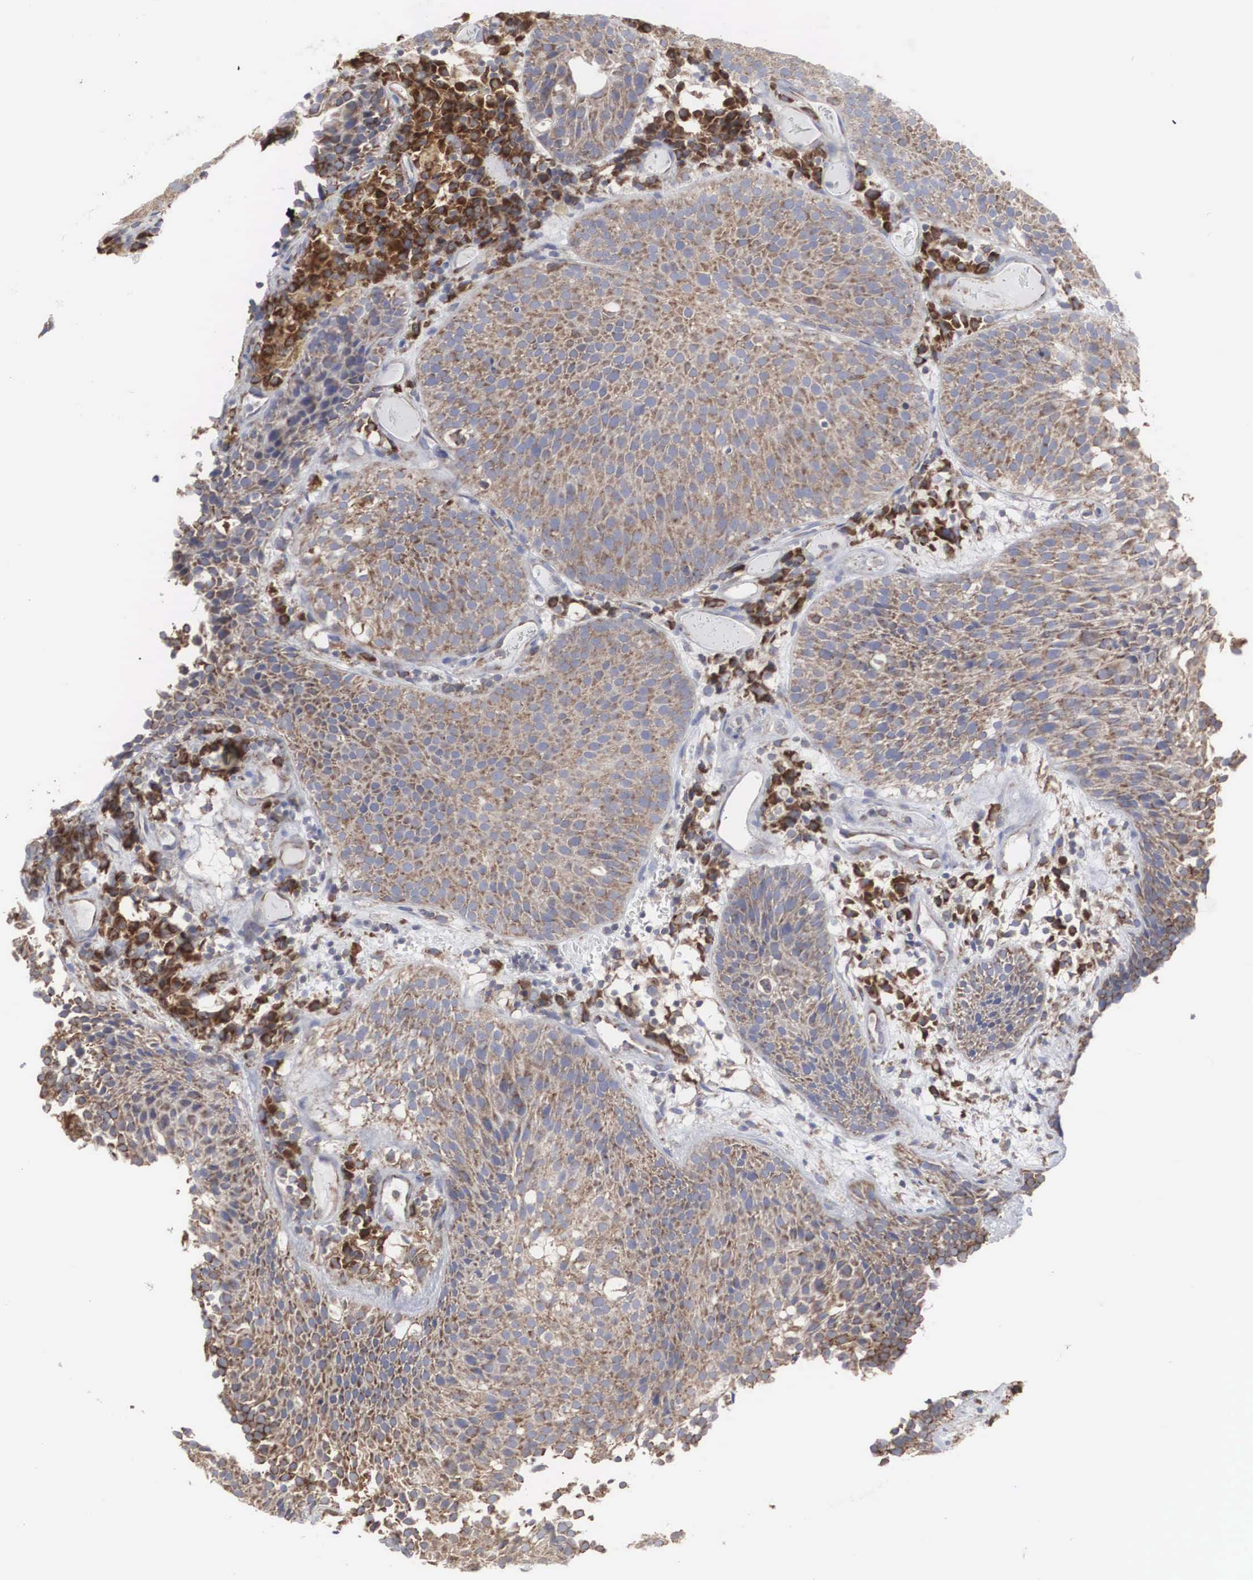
{"staining": {"intensity": "strong", "quantity": "25%-75%", "location": "cytoplasmic/membranous"}, "tissue": "urothelial cancer", "cell_type": "Tumor cells", "image_type": "cancer", "snomed": [{"axis": "morphology", "description": "Urothelial carcinoma, Low grade"}, {"axis": "topography", "description": "Urinary bladder"}], "caption": "Urothelial carcinoma (low-grade) stained with DAB (3,3'-diaminobenzidine) immunohistochemistry (IHC) demonstrates high levels of strong cytoplasmic/membranous positivity in approximately 25%-75% of tumor cells.", "gene": "MIA2", "patient": {"sex": "male", "age": 85}}